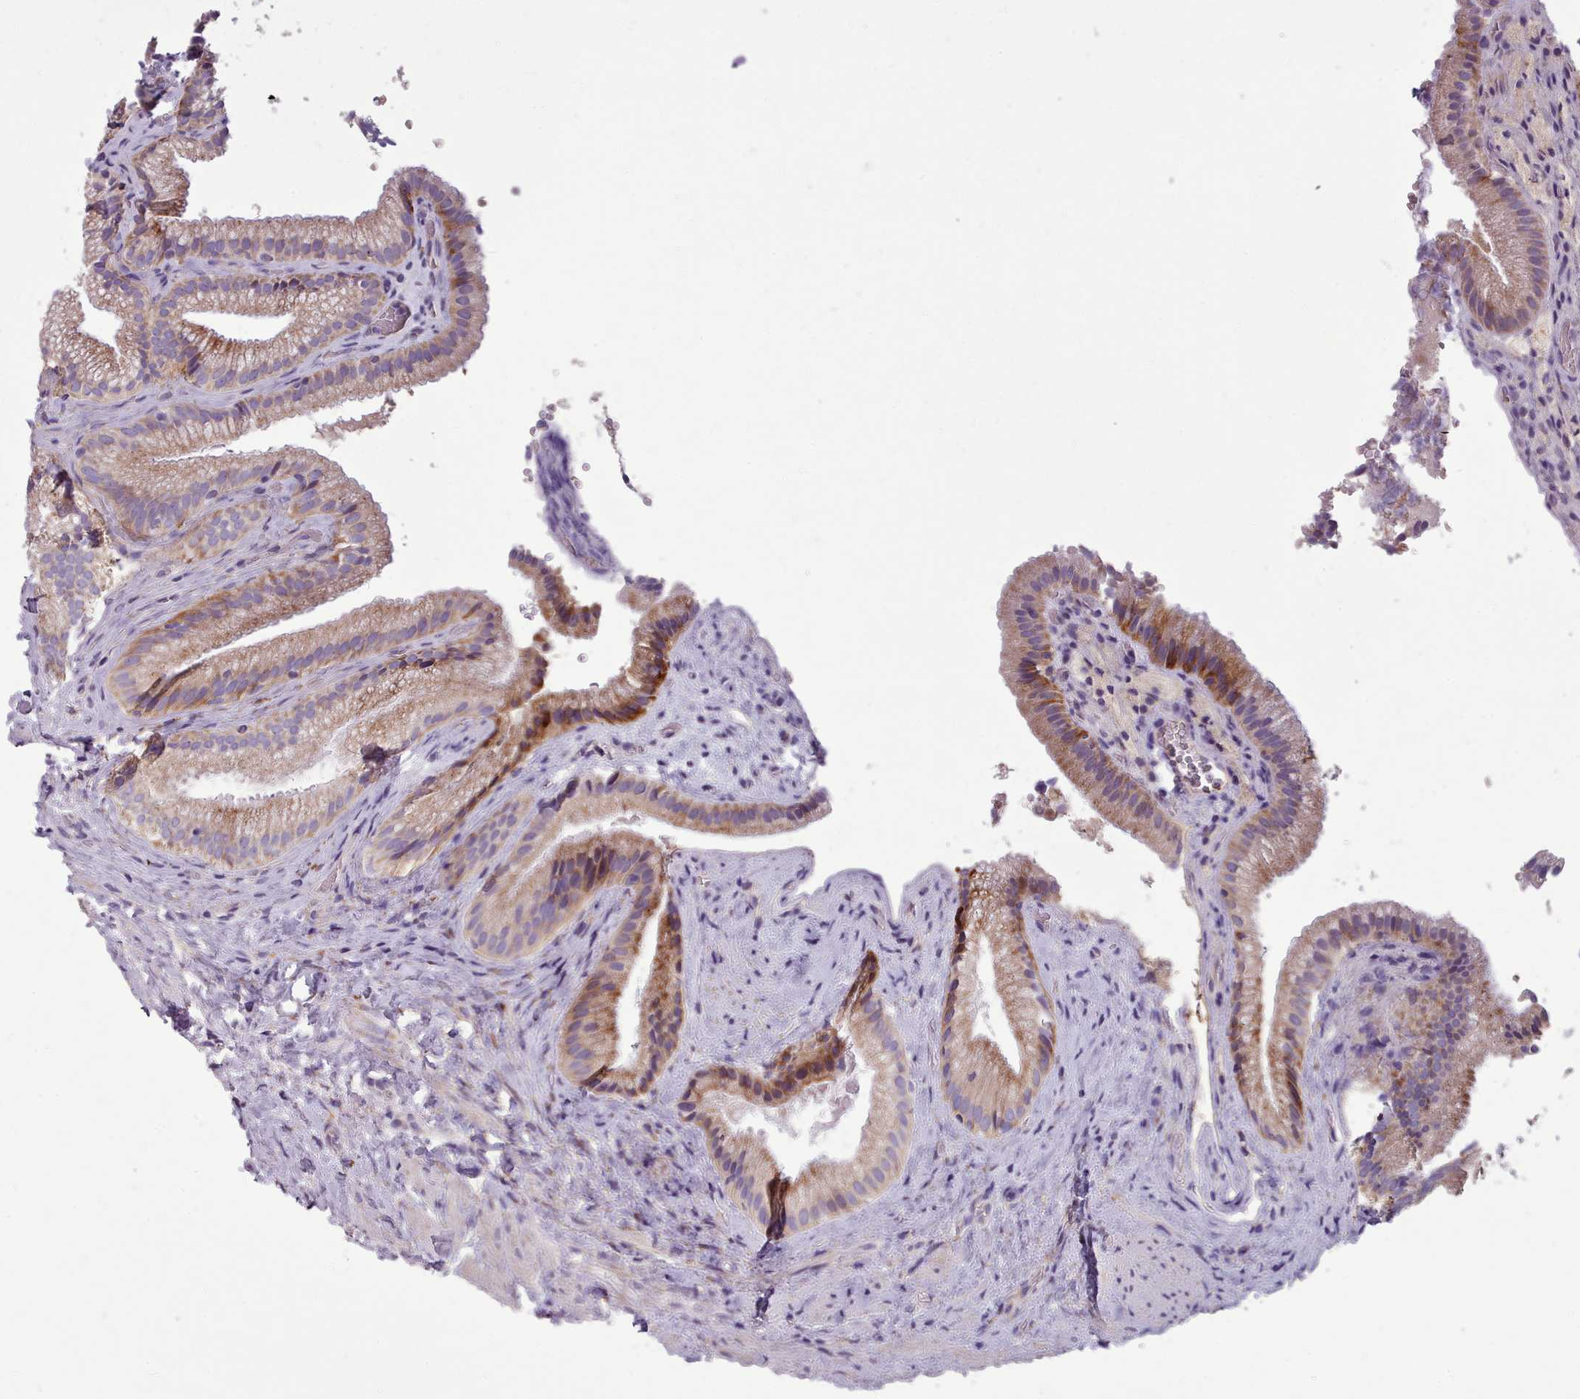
{"staining": {"intensity": "moderate", "quantity": "25%-75%", "location": "cytoplasmic/membranous"}, "tissue": "gallbladder", "cell_type": "Glandular cells", "image_type": "normal", "snomed": [{"axis": "morphology", "description": "Normal tissue, NOS"}, {"axis": "morphology", "description": "Inflammation, NOS"}, {"axis": "topography", "description": "Gallbladder"}], "caption": "Gallbladder was stained to show a protein in brown. There is medium levels of moderate cytoplasmic/membranous staining in approximately 25%-75% of glandular cells. (DAB (3,3'-diaminobenzidine) IHC, brown staining for protein, blue staining for nuclei).", "gene": "FKBP10", "patient": {"sex": "male", "age": 51}}